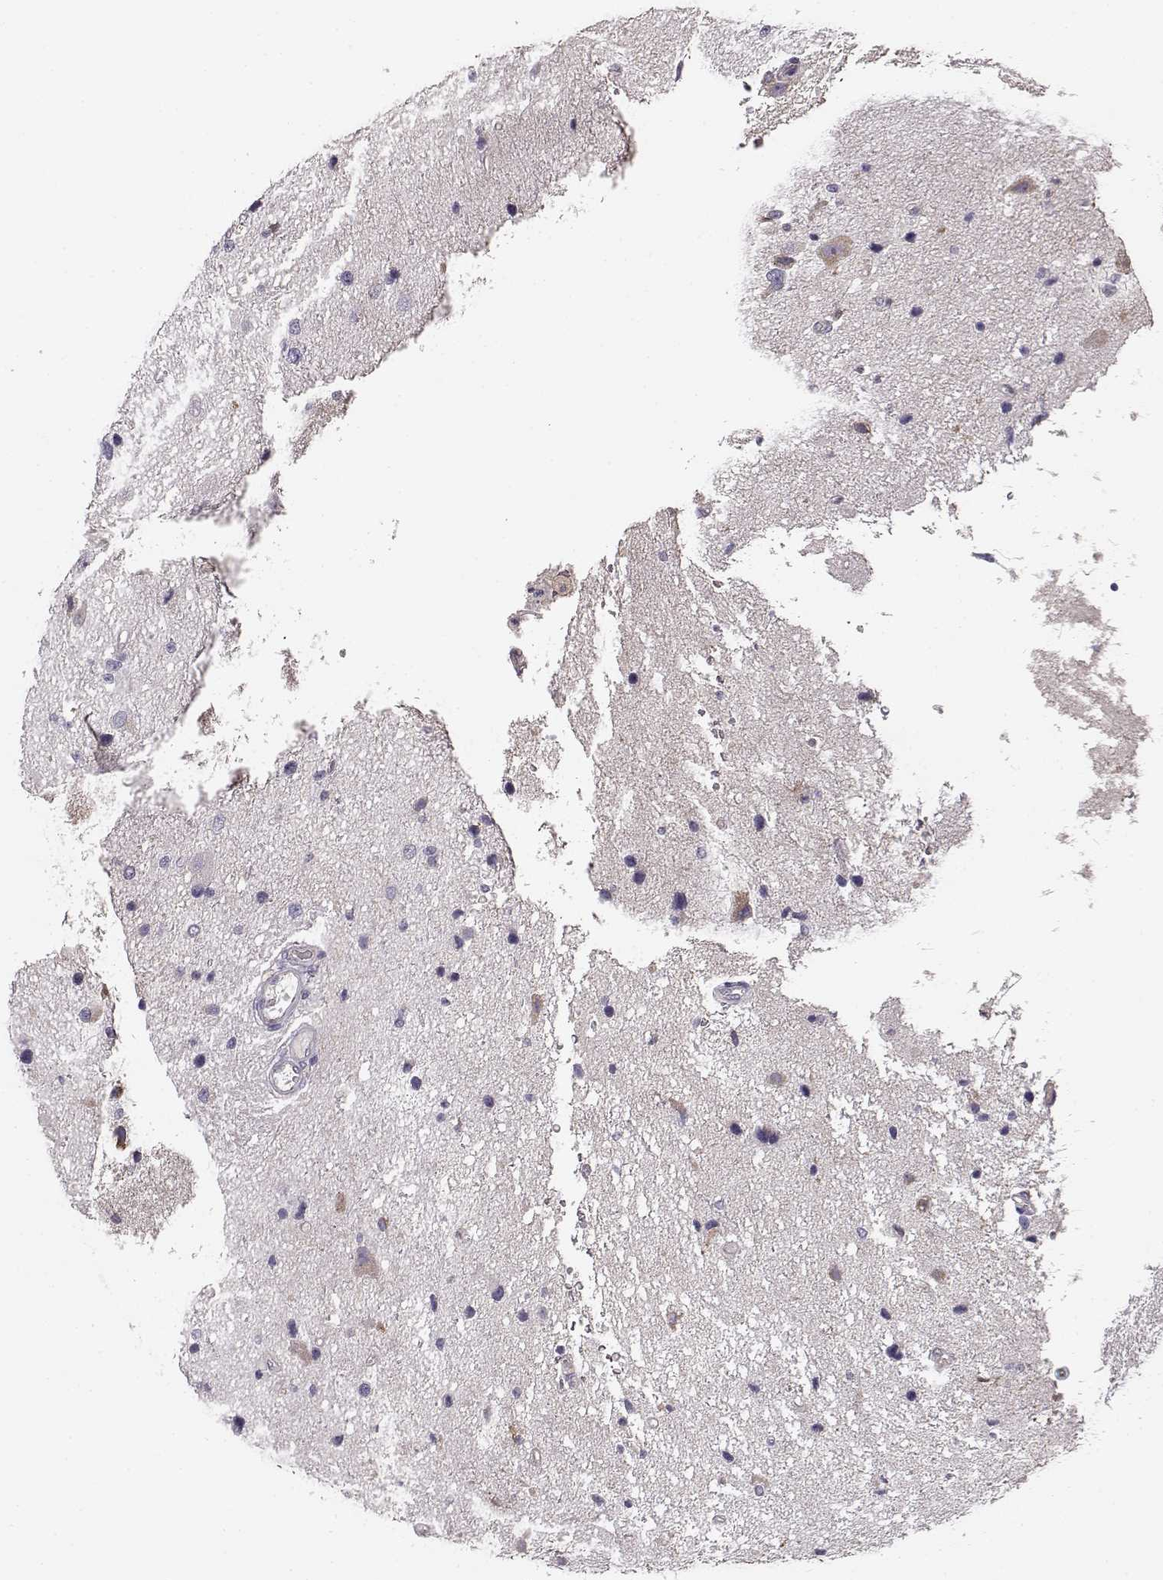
{"staining": {"intensity": "negative", "quantity": "none", "location": "none"}, "tissue": "glioma", "cell_type": "Tumor cells", "image_type": "cancer", "snomed": [{"axis": "morphology", "description": "Glioma, malignant, Low grade"}, {"axis": "topography", "description": "Brain"}], "caption": "This is an IHC histopathology image of human malignant glioma (low-grade). There is no expression in tumor cells.", "gene": "GHR", "patient": {"sex": "female", "age": 32}}